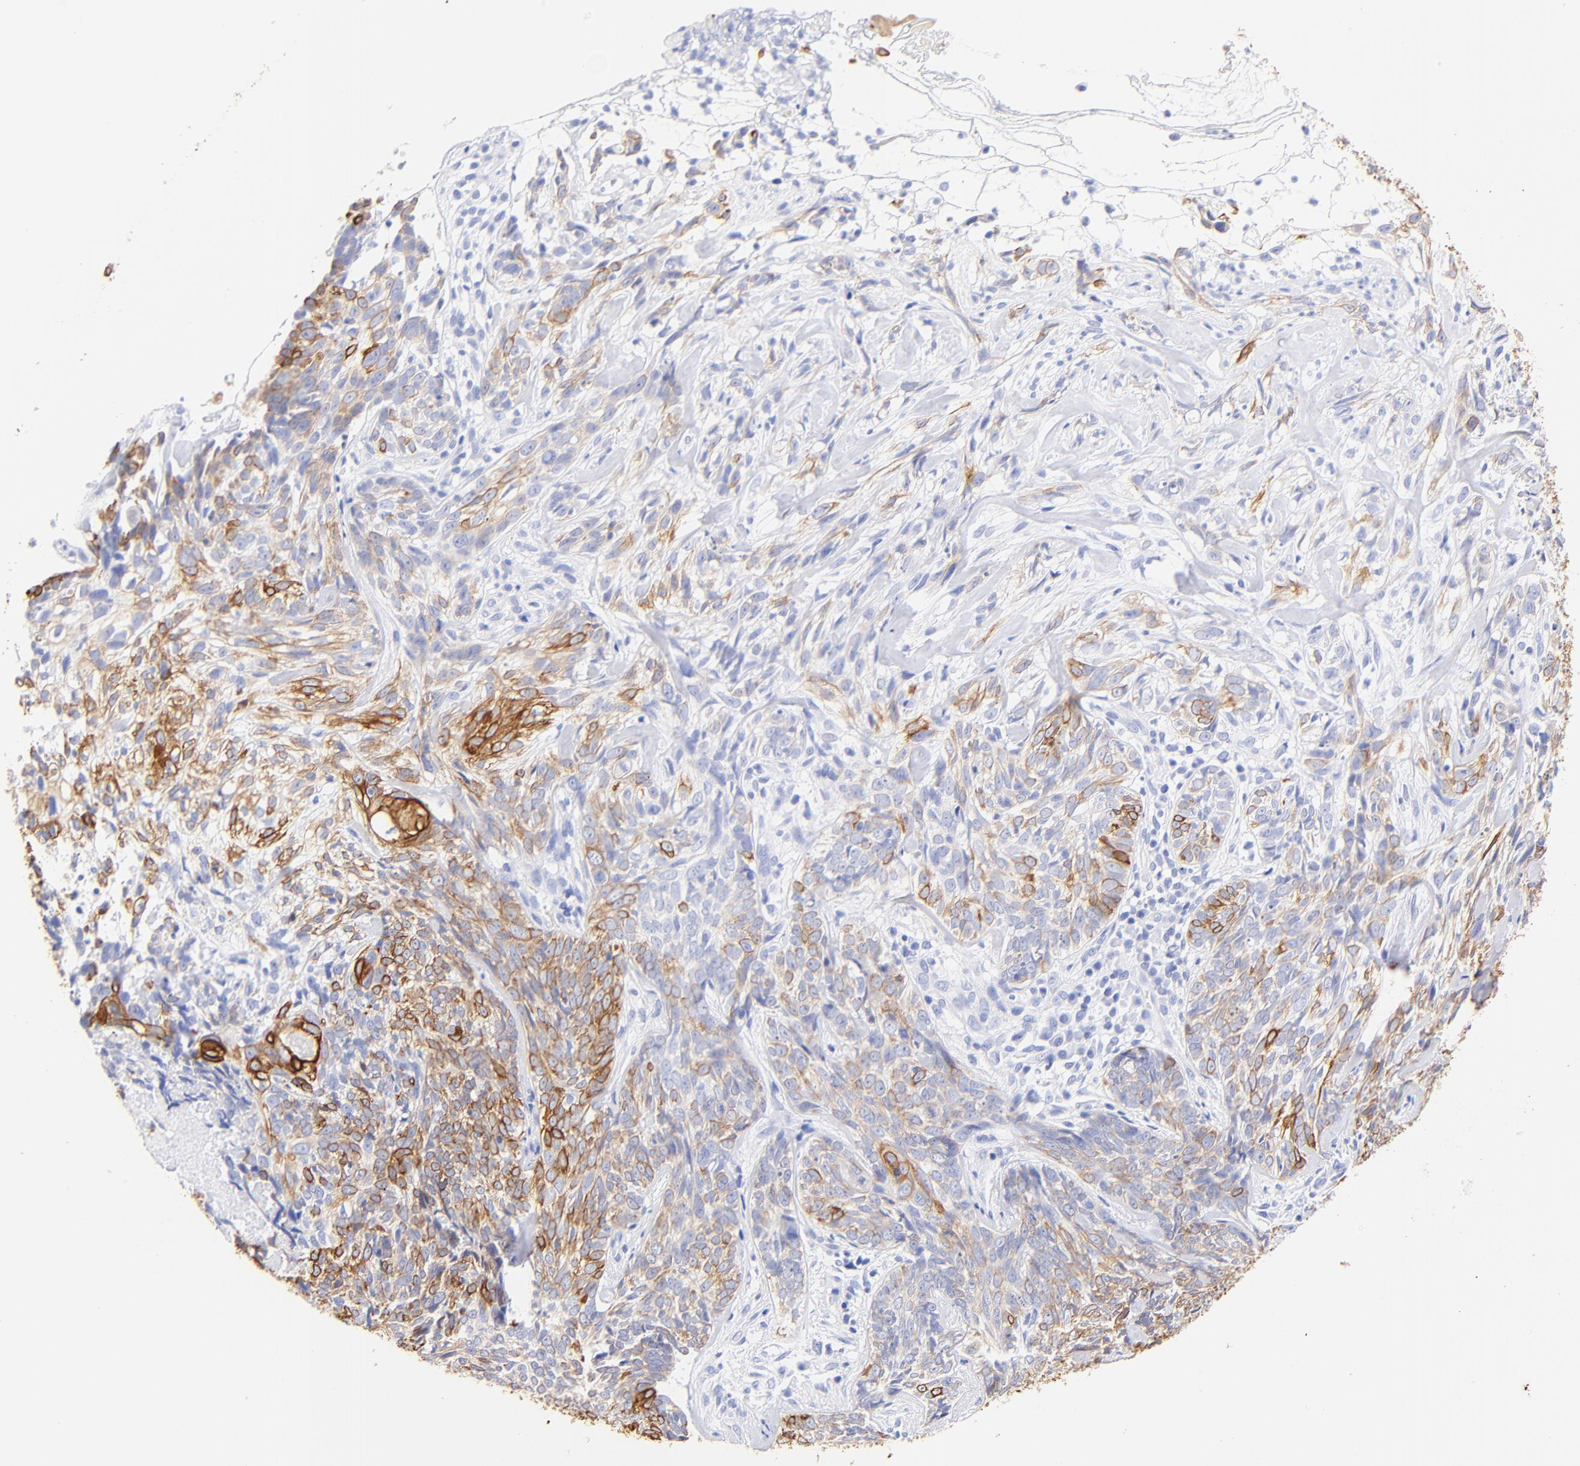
{"staining": {"intensity": "moderate", "quantity": ">75%", "location": "cytoplasmic/membranous"}, "tissue": "skin cancer", "cell_type": "Tumor cells", "image_type": "cancer", "snomed": [{"axis": "morphology", "description": "Basal cell carcinoma"}, {"axis": "topography", "description": "Skin"}], "caption": "Brown immunohistochemical staining in skin cancer (basal cell carcinoma) exhibits moderate cytoplasmic/membranous staining in about >75% of tumor cells.", "gene": "KRT19", "patient": {"sex": "male", "age": 72}}